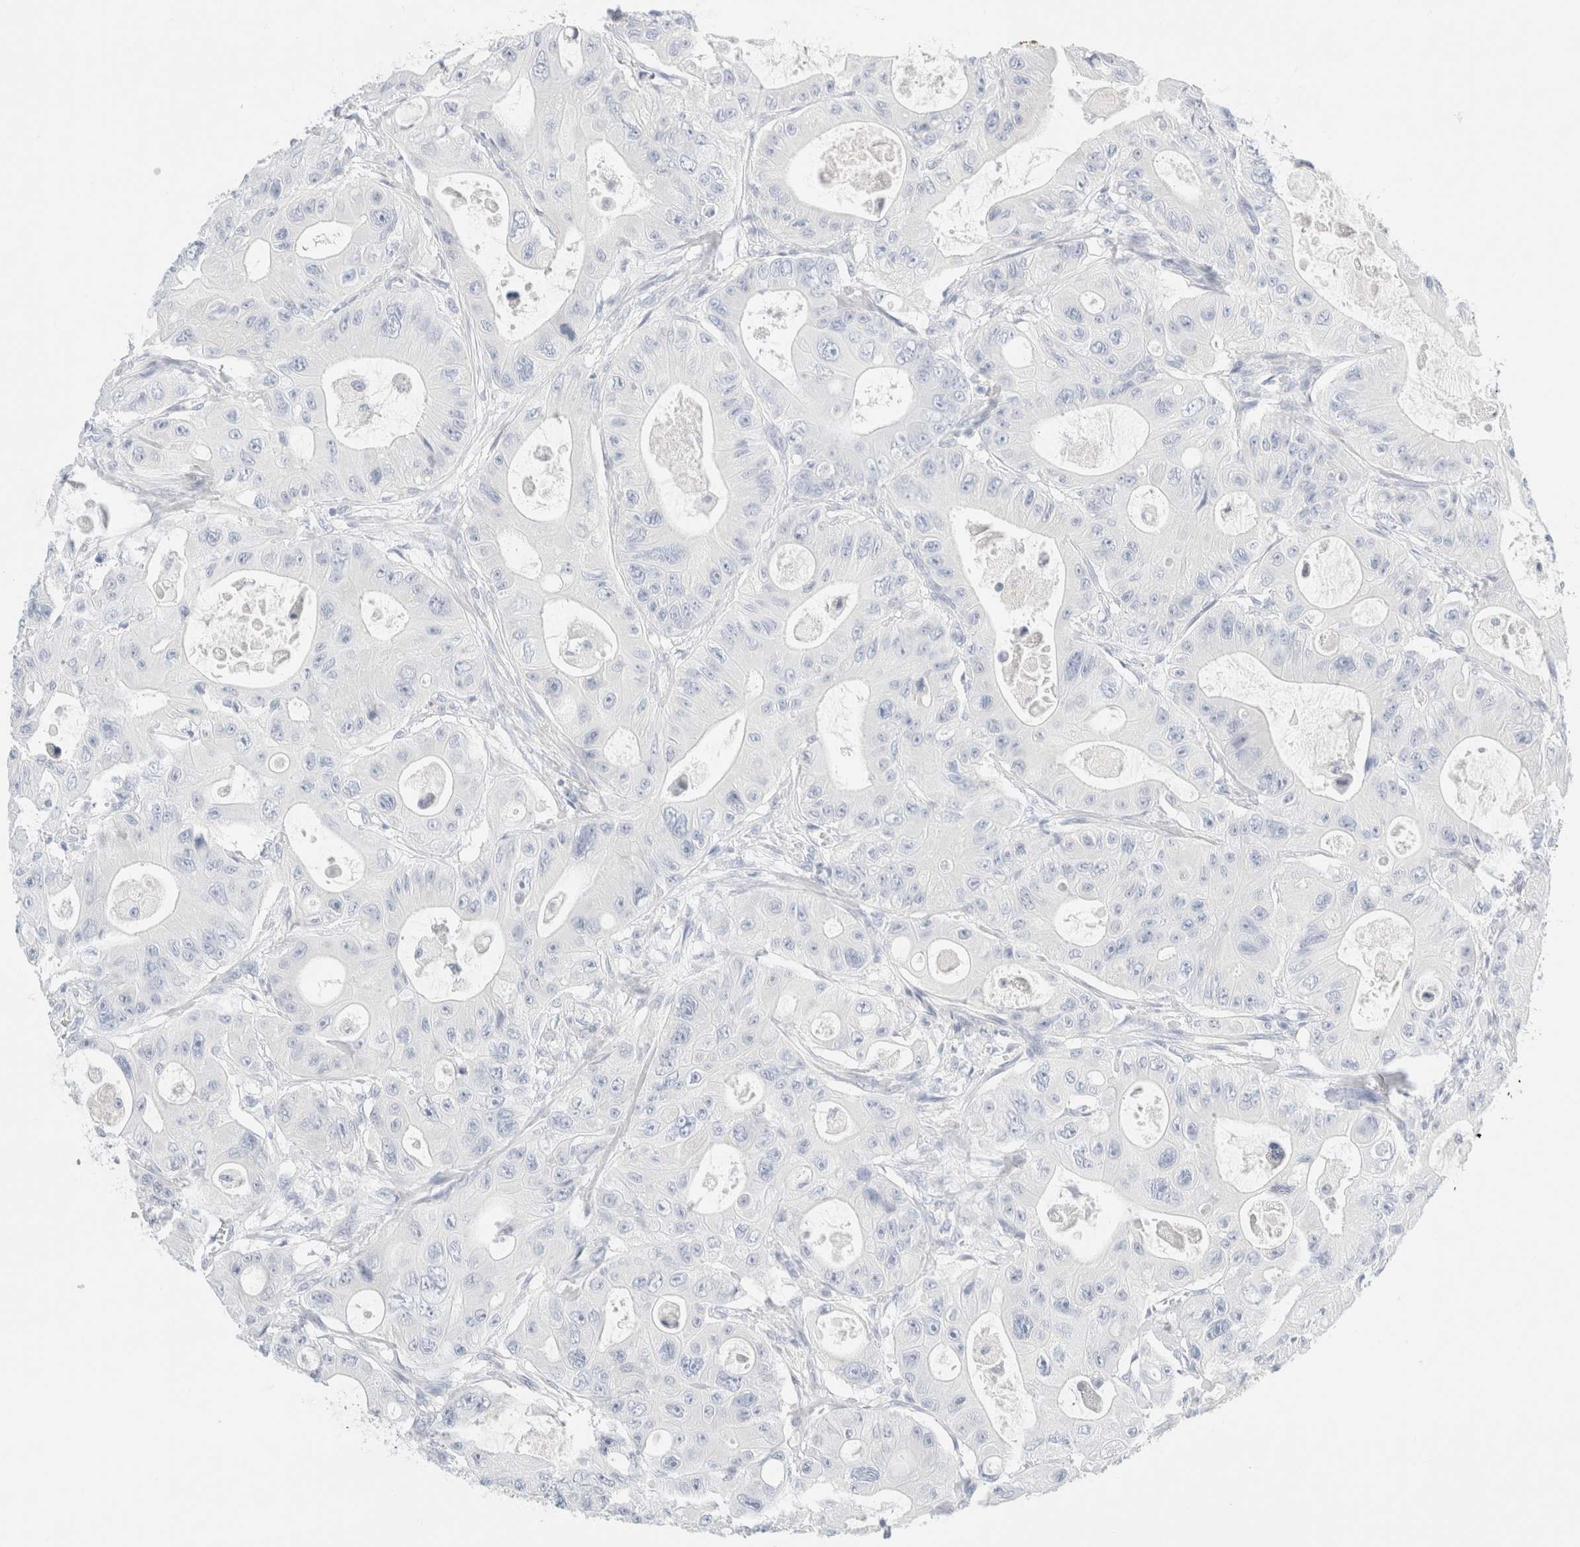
{"staining": {"intensity": "negative", "quantity": "none", "location": "none"}, "tissue": "colorectal cancer", "cell_type": "Tumor cells", "image_type": "cancer", "snomed": [{"axis": "morphology", "description": "Adenocarcinoma, NOS"}, {"axis": "topography", "description": "Colon"}], "caption": "Tumor cells are negative for brown protein staining in colorectal cancer (adenocarcinoma).", "gene": "DPYS", "patient": {"sex": "female", "age": 46}}